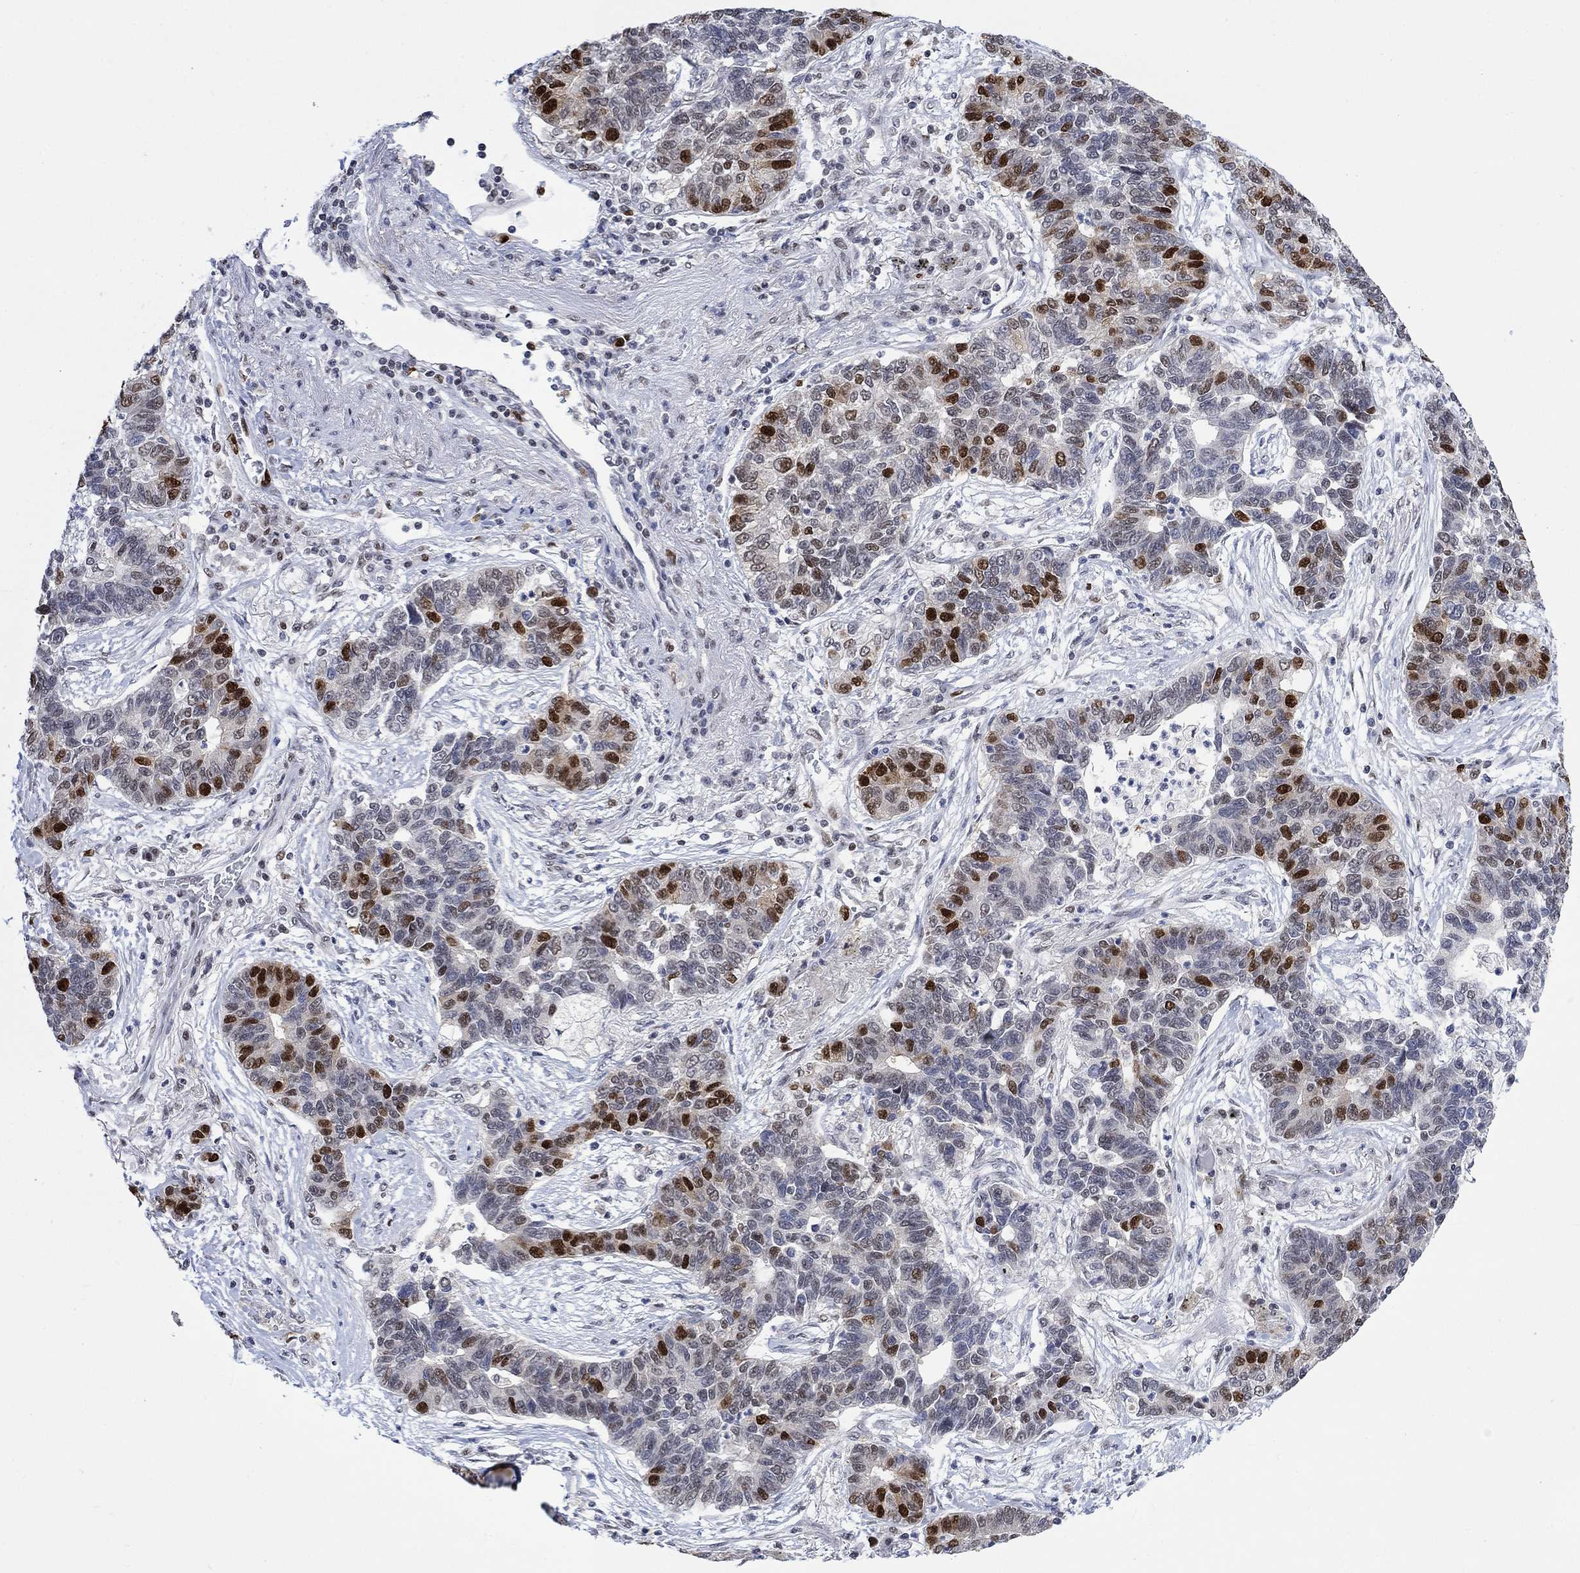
{"staining": {"intensity": "strong", "quantity": "<25%", "location": "nuclear"}, "tissue": "lung cancer", "cell_type": "Tumor cells", "image_type": "cancer", "snomed": [{"axis": "morphology", "description": "Adenocarcinoma, NOS"}, {"axis": "topography", "description": "Lung"}], "caption": "About <25% of tumor cells in human adenocarcinoma (lung) demonstrate strong nuclear protein expression as visualized by brown immunohistochemical staining.", "gene": "RAD54L2", "patient": {"sex": "female", "age": 57}}